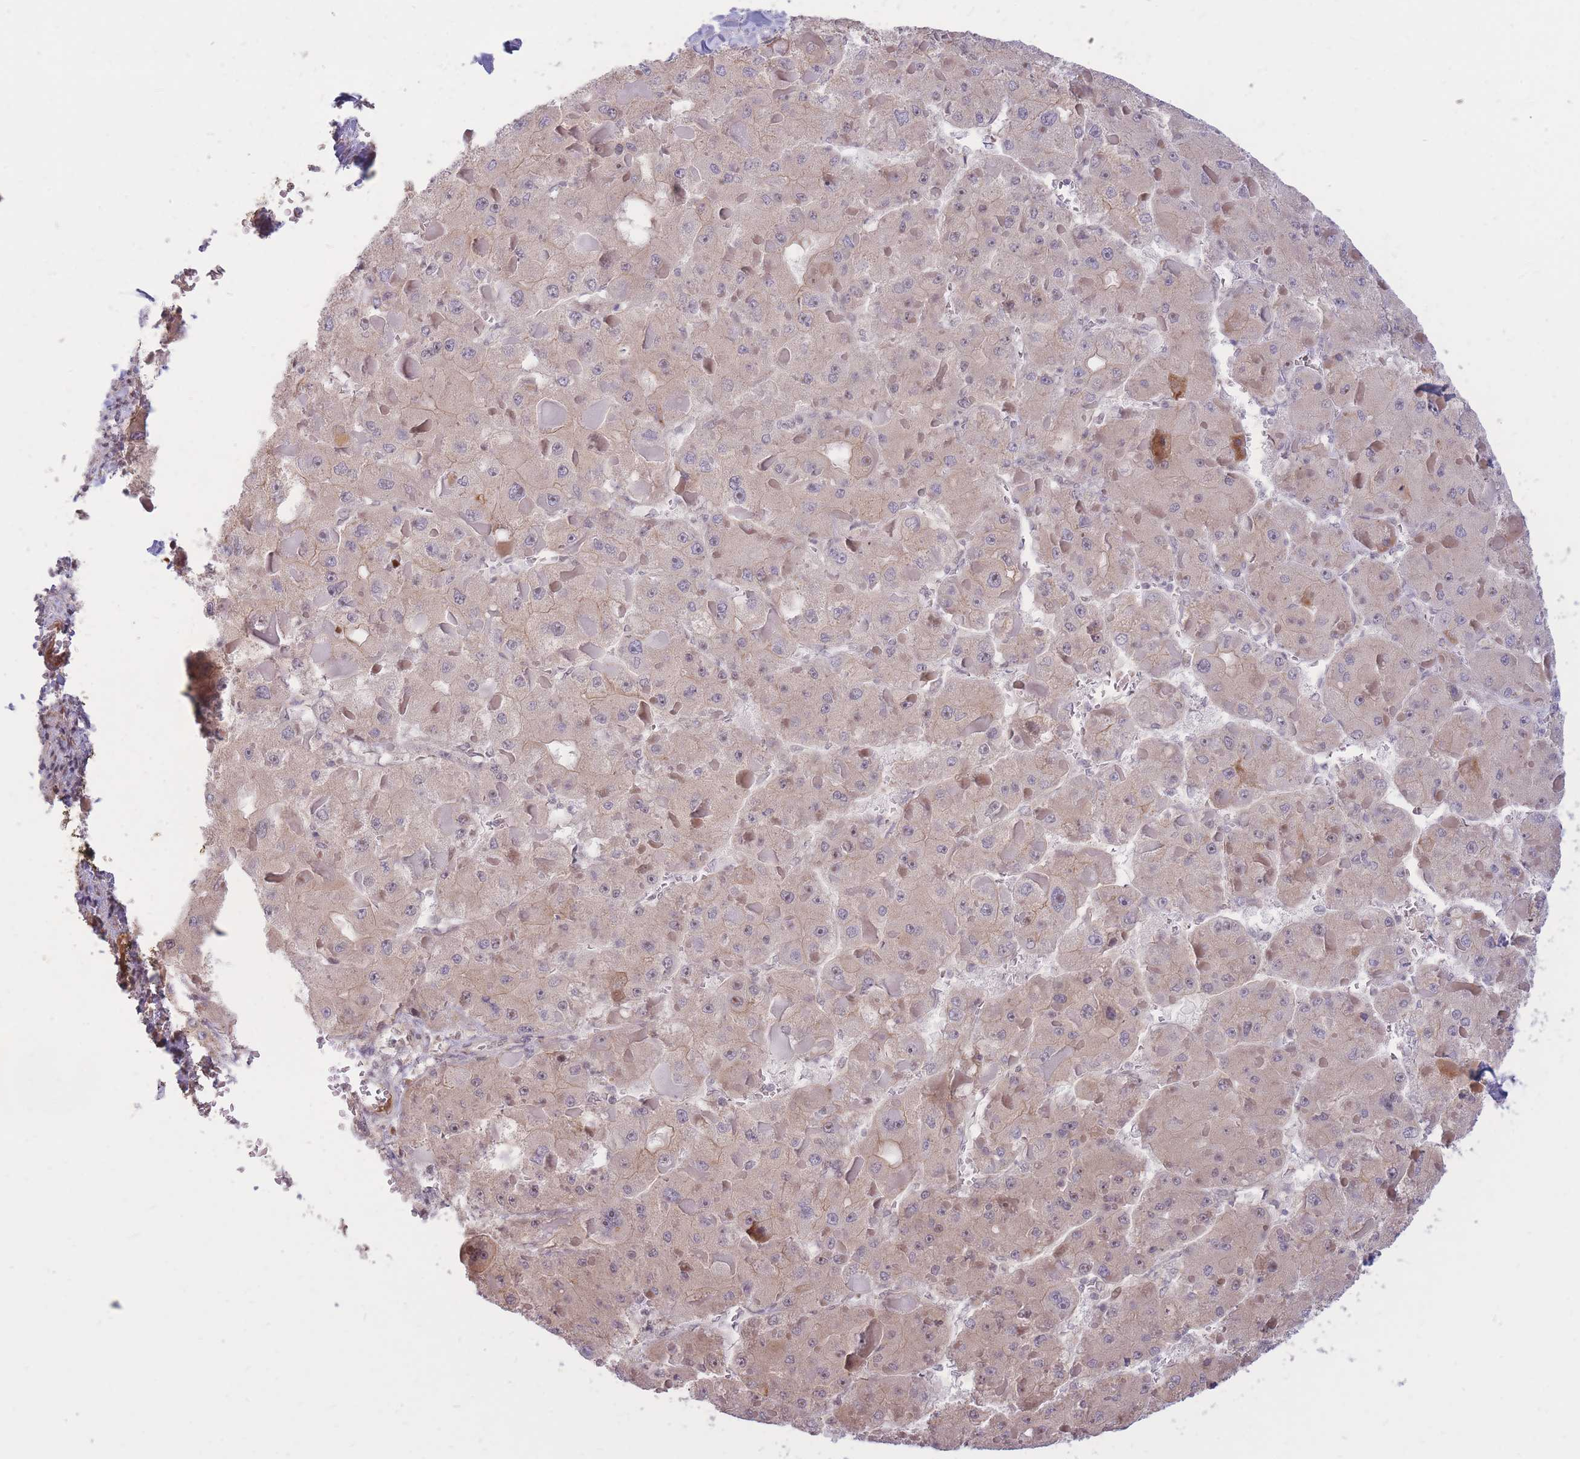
{"staining": {"intensity": "weak", "quantity": "25%-75%", "location": "cytoplasmic/membranous"}, "tissue": "liver cancer", "cell_type": "Tumor cells", "image_type": "cancer", "snomed": [{"axis": "morphology", "description": "Carcinoma, Hepatocellular, NOS"}, {"axis": "topography", "description": "Liver"}], "caption": "Tumor cells display low levels of weak cytoplasmic/membranous positivity in about 25%-75% of cells in human liver cancer.", "gene": "ERICH6B", "patient": {"sex": "female", "age": 73}}